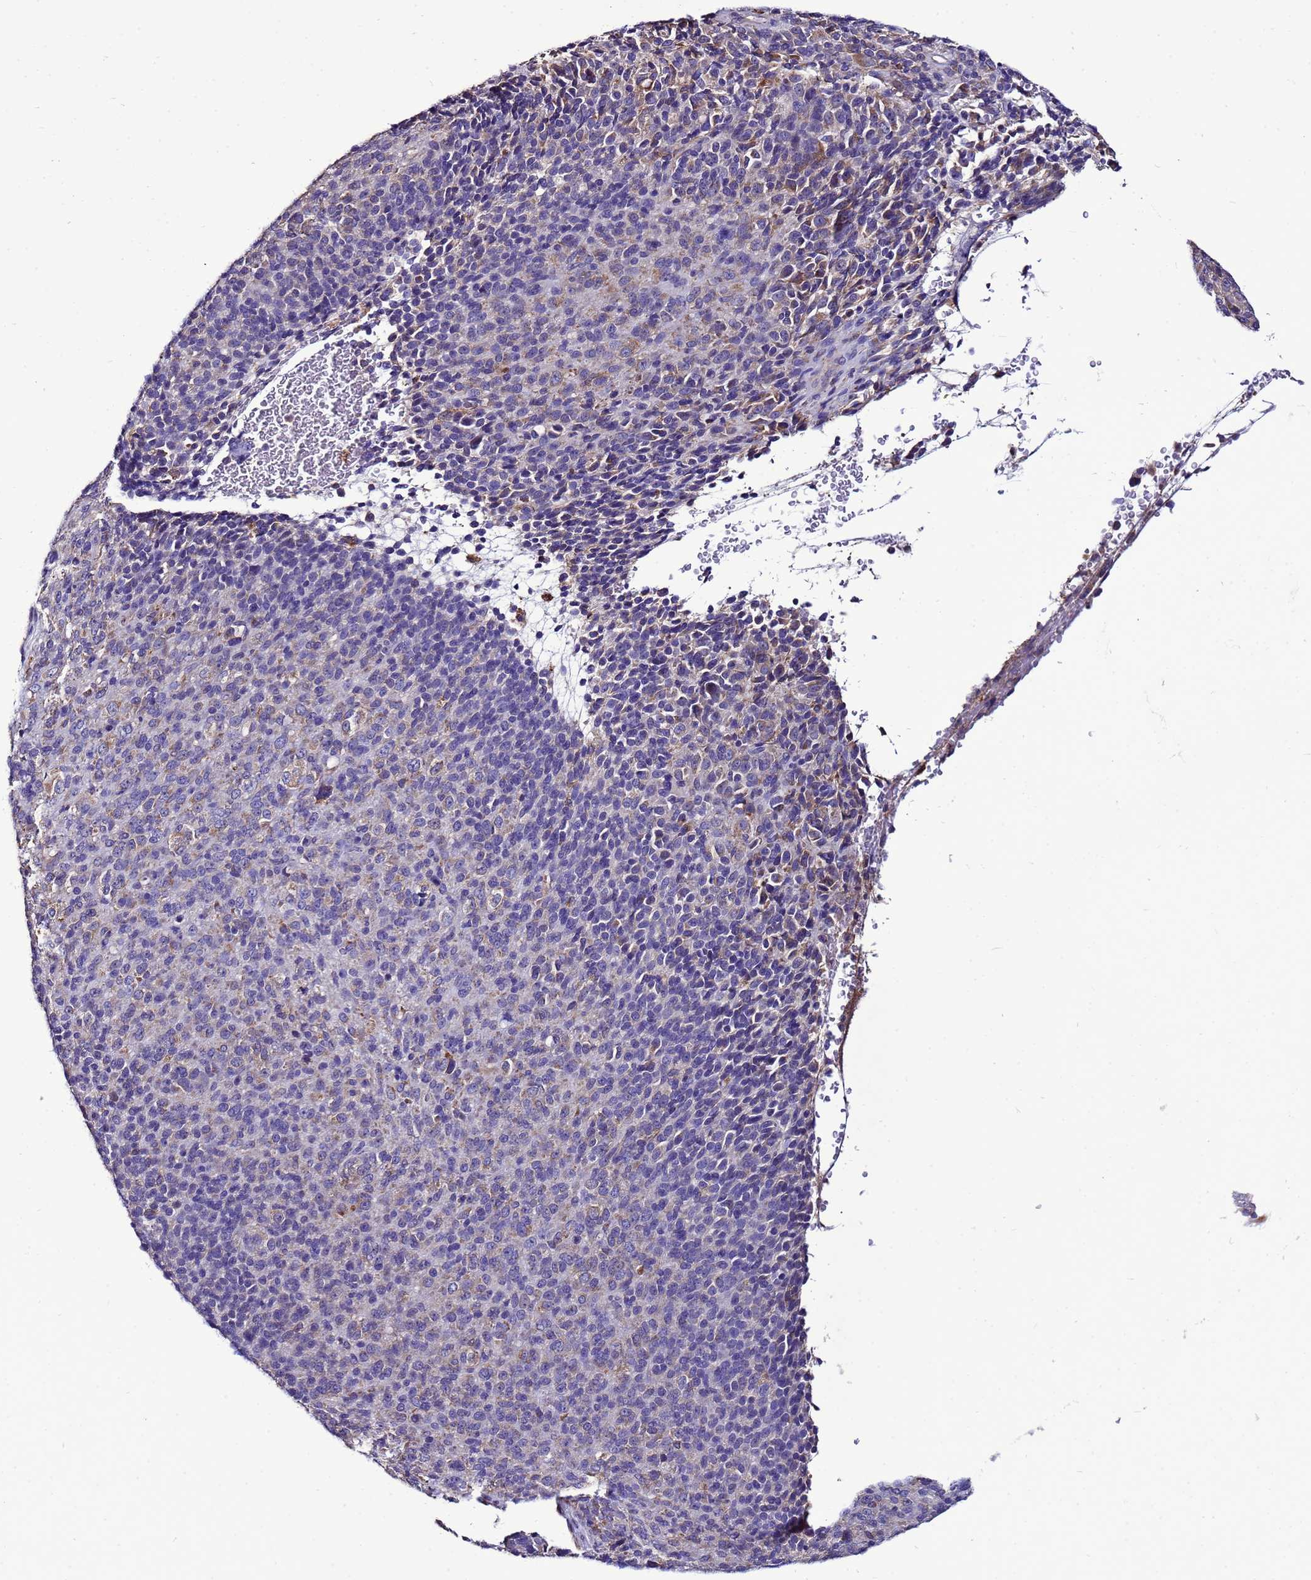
{"staining": {"intensity": "weak", "quantity": "<25%", "location": "cytoplasmic/membranous"}, "tissue": "melanoma", "cell_type": "Tumor cells", "image_type": "cancer", "snomed": [{"axis": "morphology", "description": "Malignant melanoma, Metastatic site"}, {"axis": "topography", "description": "Brain"}], "caption": "The histopathology image displays no significant positivity in tumor cells of melanoma. Nuclei are stained in blue.", "gene": "ANTKMT", "patient": {"sex": "female", "age": 56}}